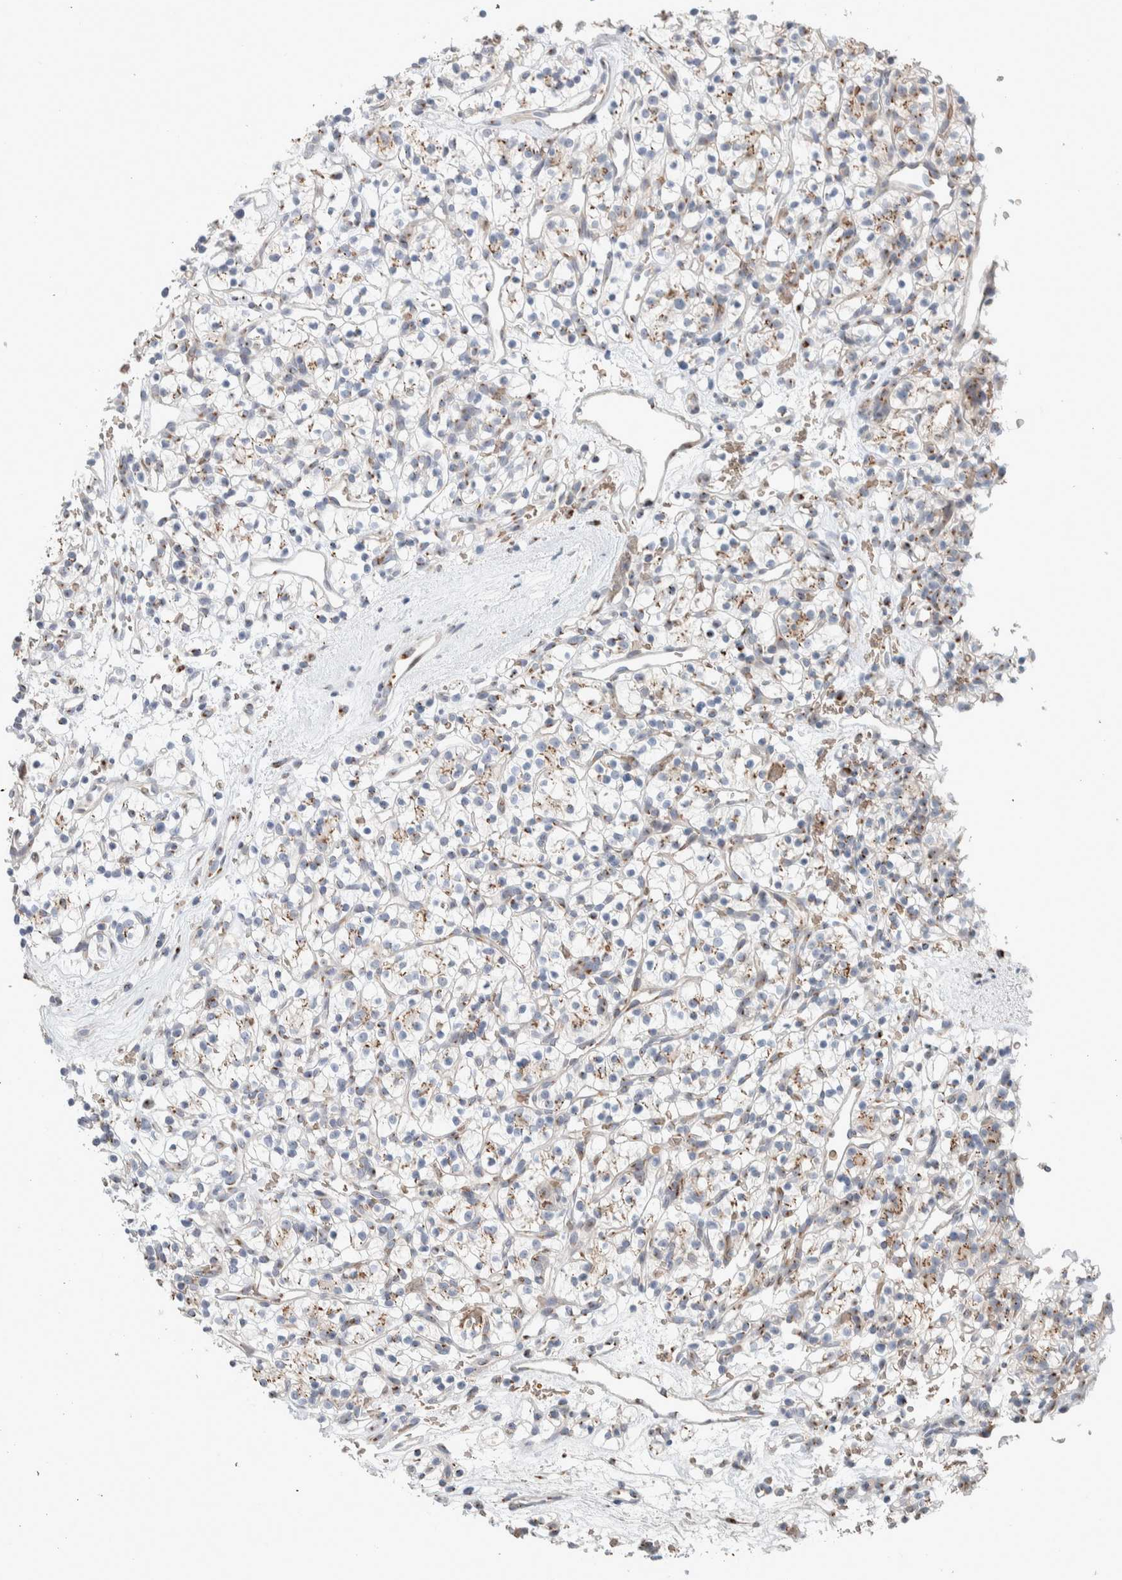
{"staining": {"intensity": "weak", "quantity": ">75%", "location": "cytoplasmic/membranous"}, "tissue": "renal cancer", "cell_type": "Tumor cells", "image_type": "cancer", "snomed": [{"axis": "morphology", "description": "Adenocarcinoma, NOS"}, {"axis": "topography", "description": "Kidney"}], "caption": "IHC image of renal cancer (adenocarcinoma) stained for a protein (brown), which demonstrates low levels of weak cytoplasmic/membranous staining in approximately >75% of tumor cells.", "gene": "SLC38A10", "patient": {"sex": "female", "age": 57}}